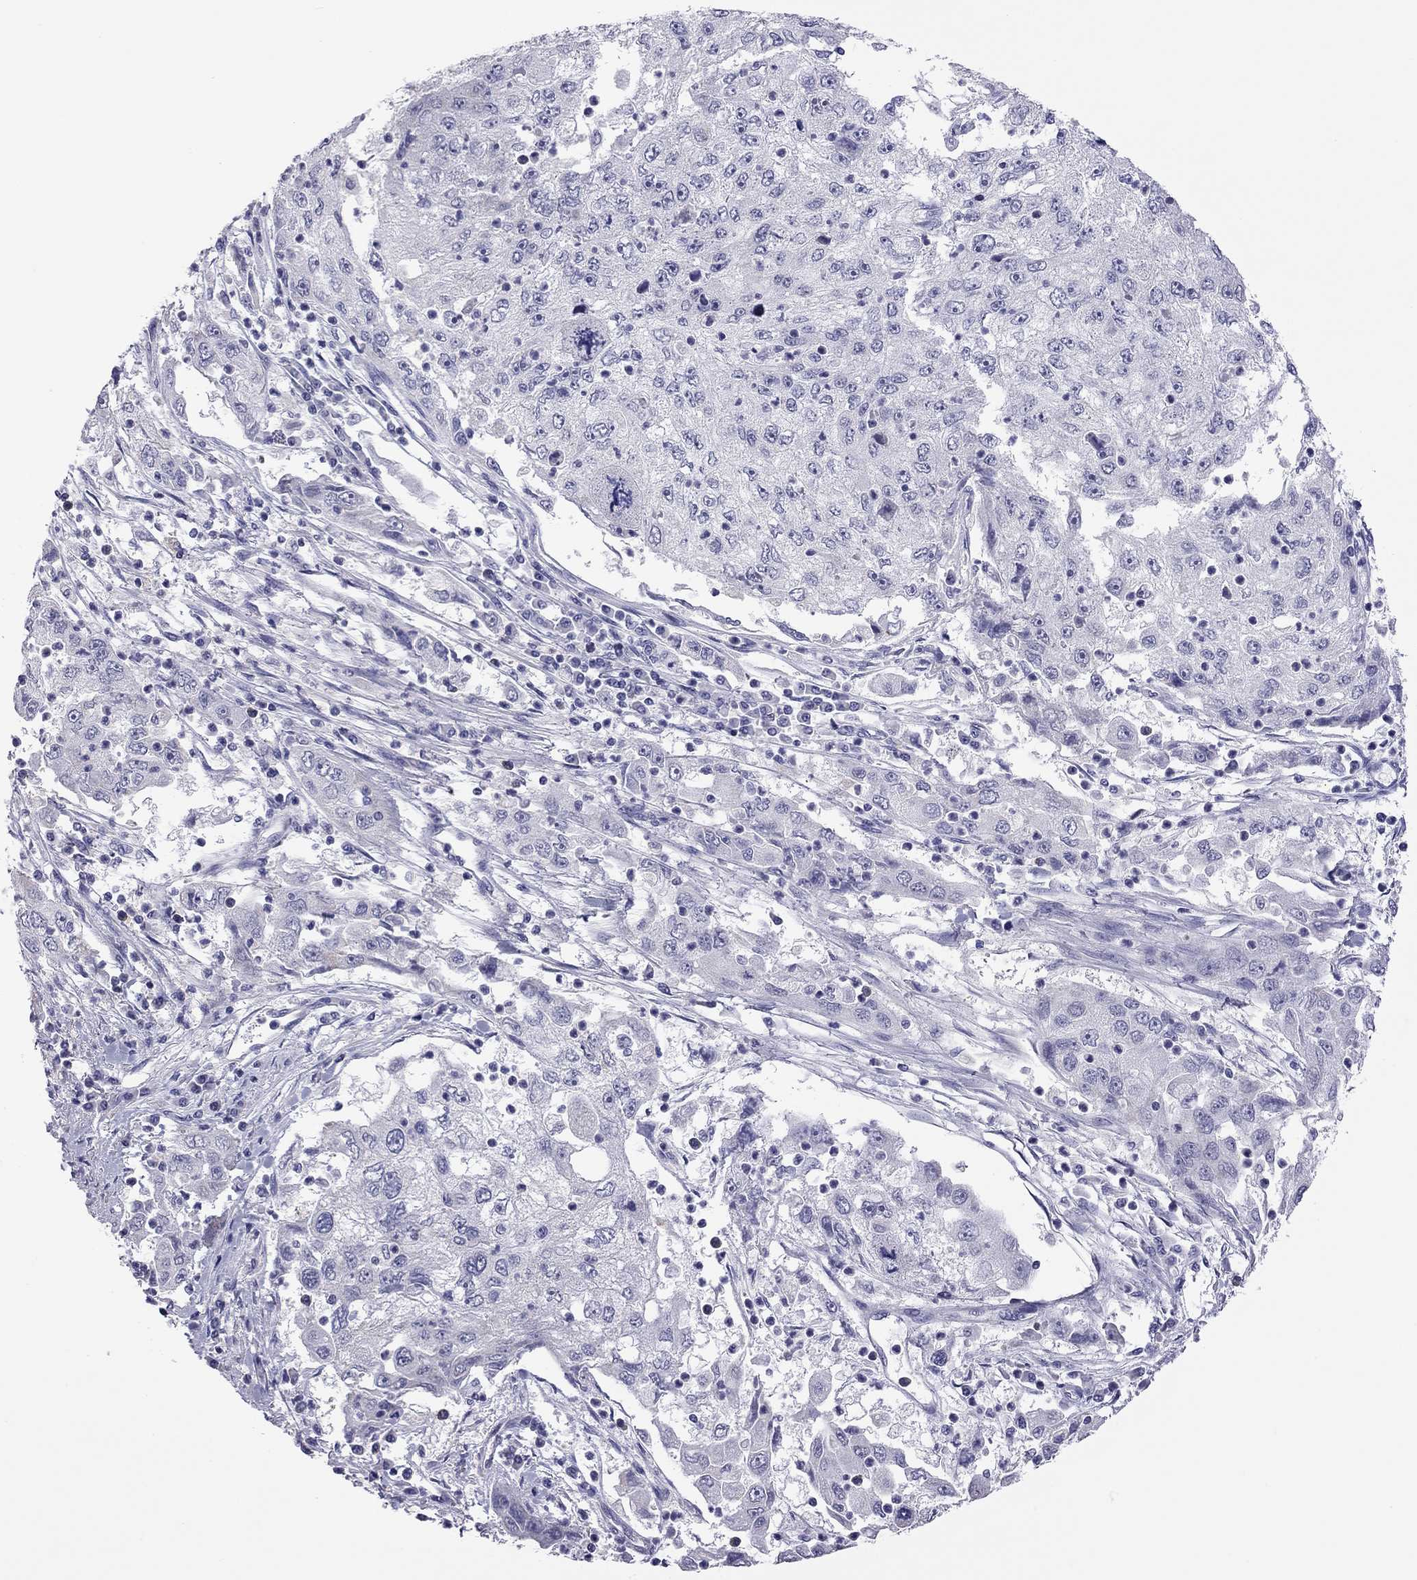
{"staining": {"intensity": "negative", "quantity": "none", "location": "none"}, "tissue": "cervical cancer", "cell_type": "Tumor cells", "image_type": "cancer", "snomed": [{"axis": "morphology", "description": "Squamous cell carcinoma, NOS"}, {"axis": "topography", "description": "Cervix"}], "caption": "A histopathology image of squamous cell carcinoma (cervical) stained for a protein displays no brown staining in tumor cells.", "gene": "PPP1R3A", "patient": {"sex": "female", "age": 36}}